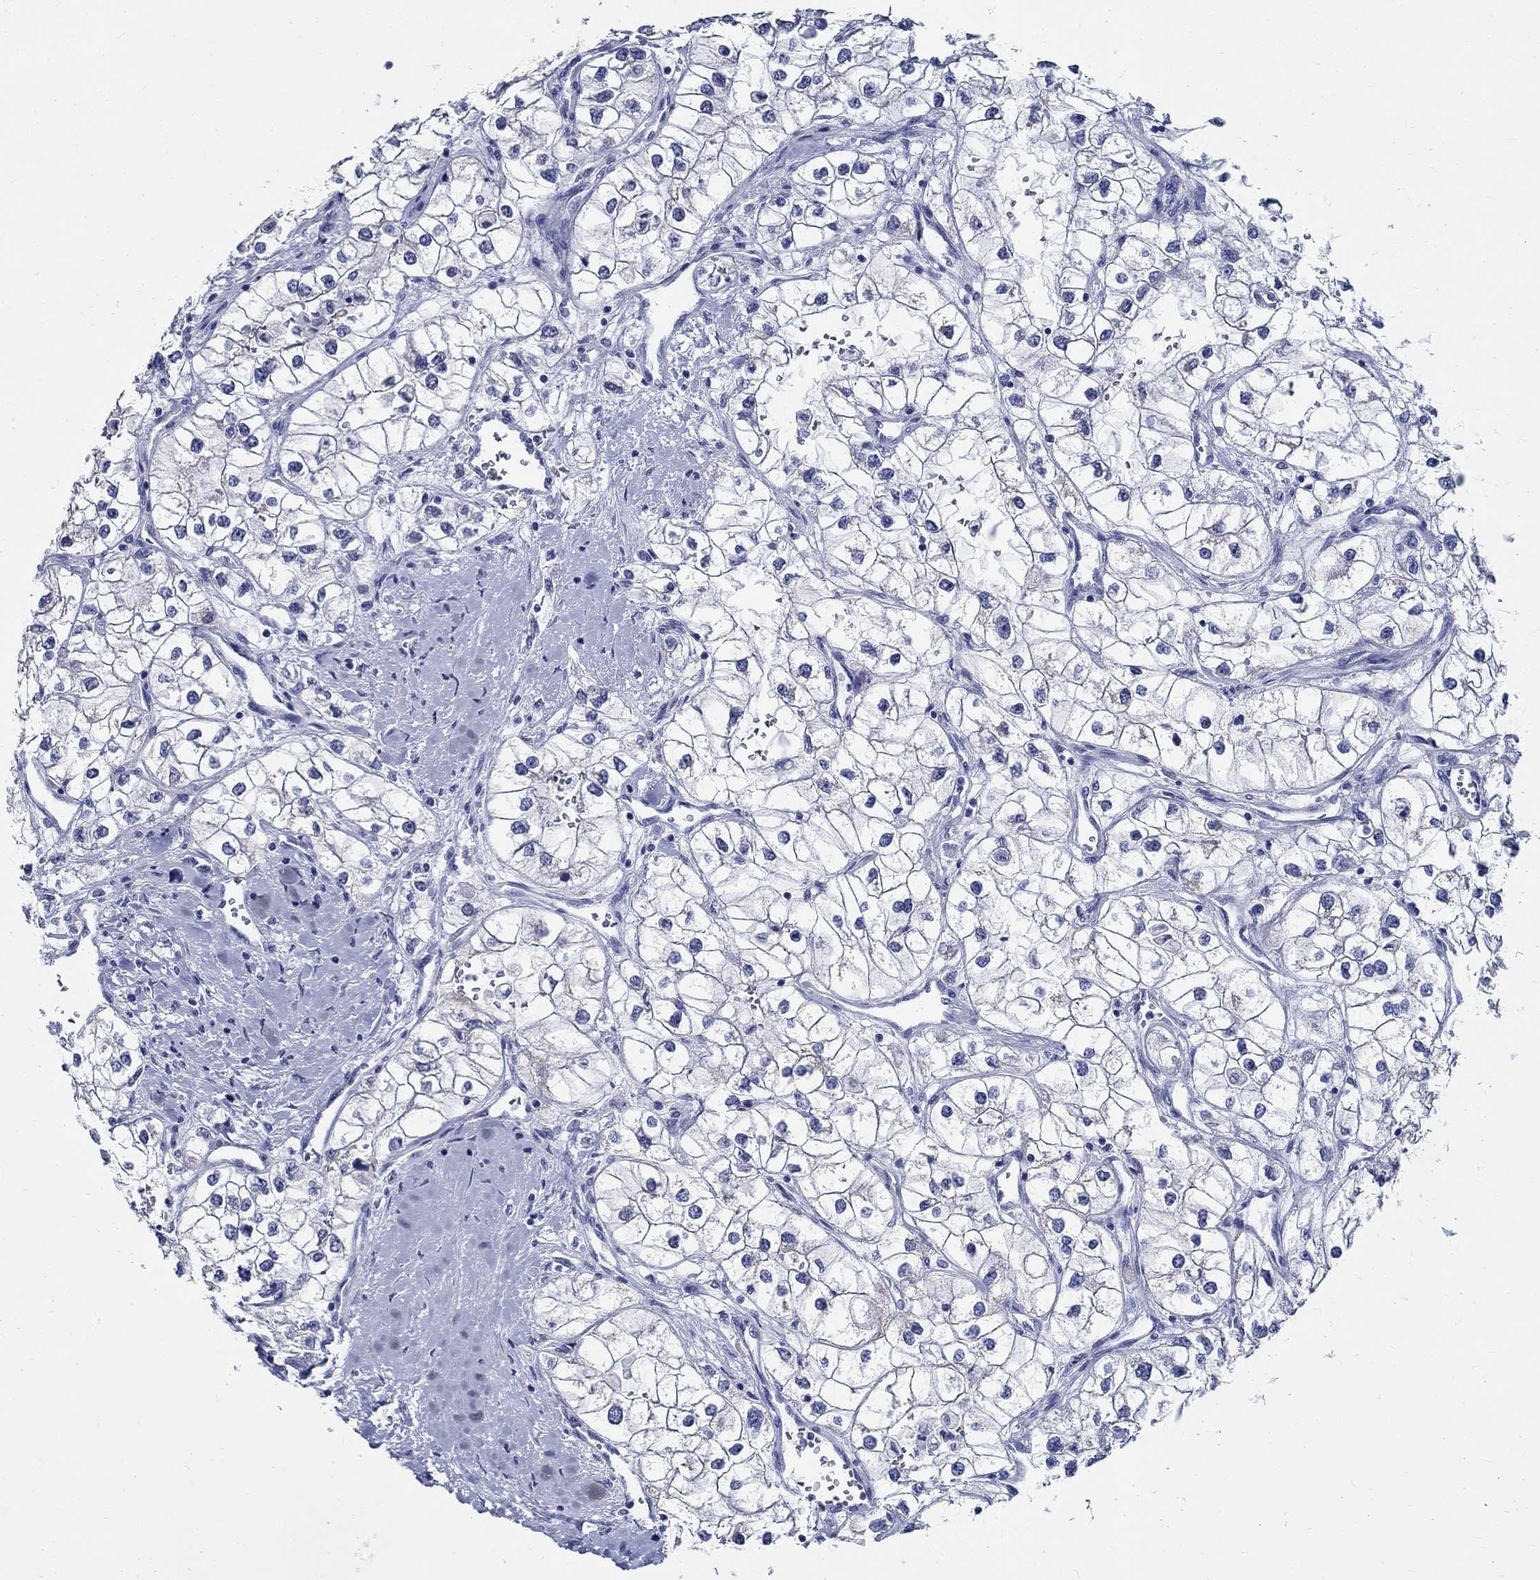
{"staining": {"intensity": "negative", "quantity": "none", "location": "none"}, "tissue": "renal cancer", "cell_type": "Tumor cells", "image_type": "cancer", "snomed": [{"axis": "morphology", "description": "Adenocarcinoma, NOS"}, {"axis": "topography", "description": "Kidney"}], "caption": "This is an IHC histopathology image of renal cancer (adenocarcinoma). There is no positivity in tumor cells.", "gene": "TSPAN16", "patient": {"sex": "male", "age": 59}}